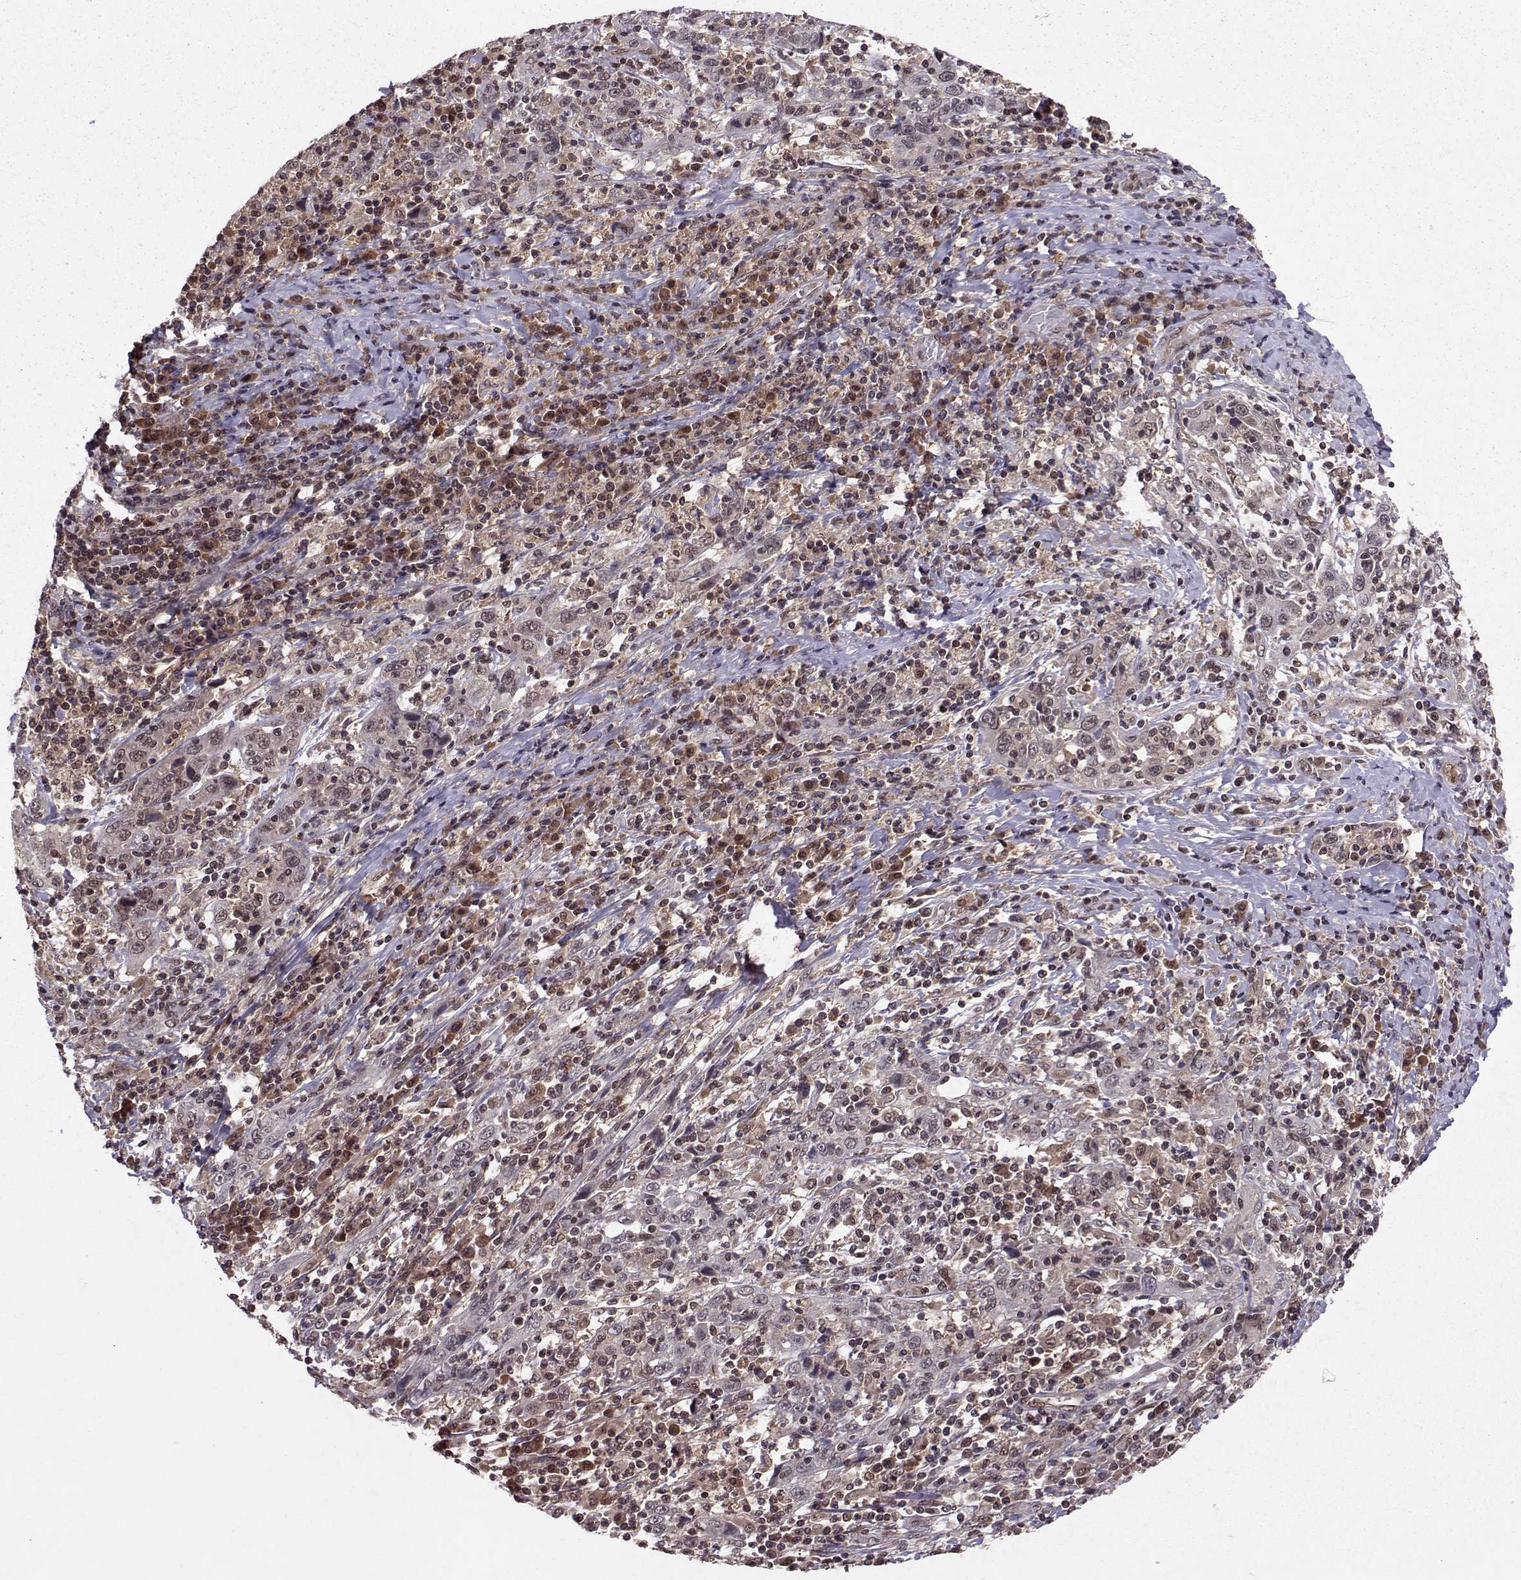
{"staining": {"intensity": "negative", "quantity": "none", "location": "none"}, "tissue": "cervical cancer", "cell_type": "Tumor cells", "image_type": "cancer", "snomed": [{"axis": "morphology", "description": "Squamous cell carcinoma, NOS"}, {"axis": "topography", "description": "Cervix"}], "caption": "Human cervical cancer (squamous cell carcinoma) stained for a protein using IHC demonstrates no expression in tumor cells.", "gene": "PPP2R2A", "patient": {"sex": "female", "age": 46}}